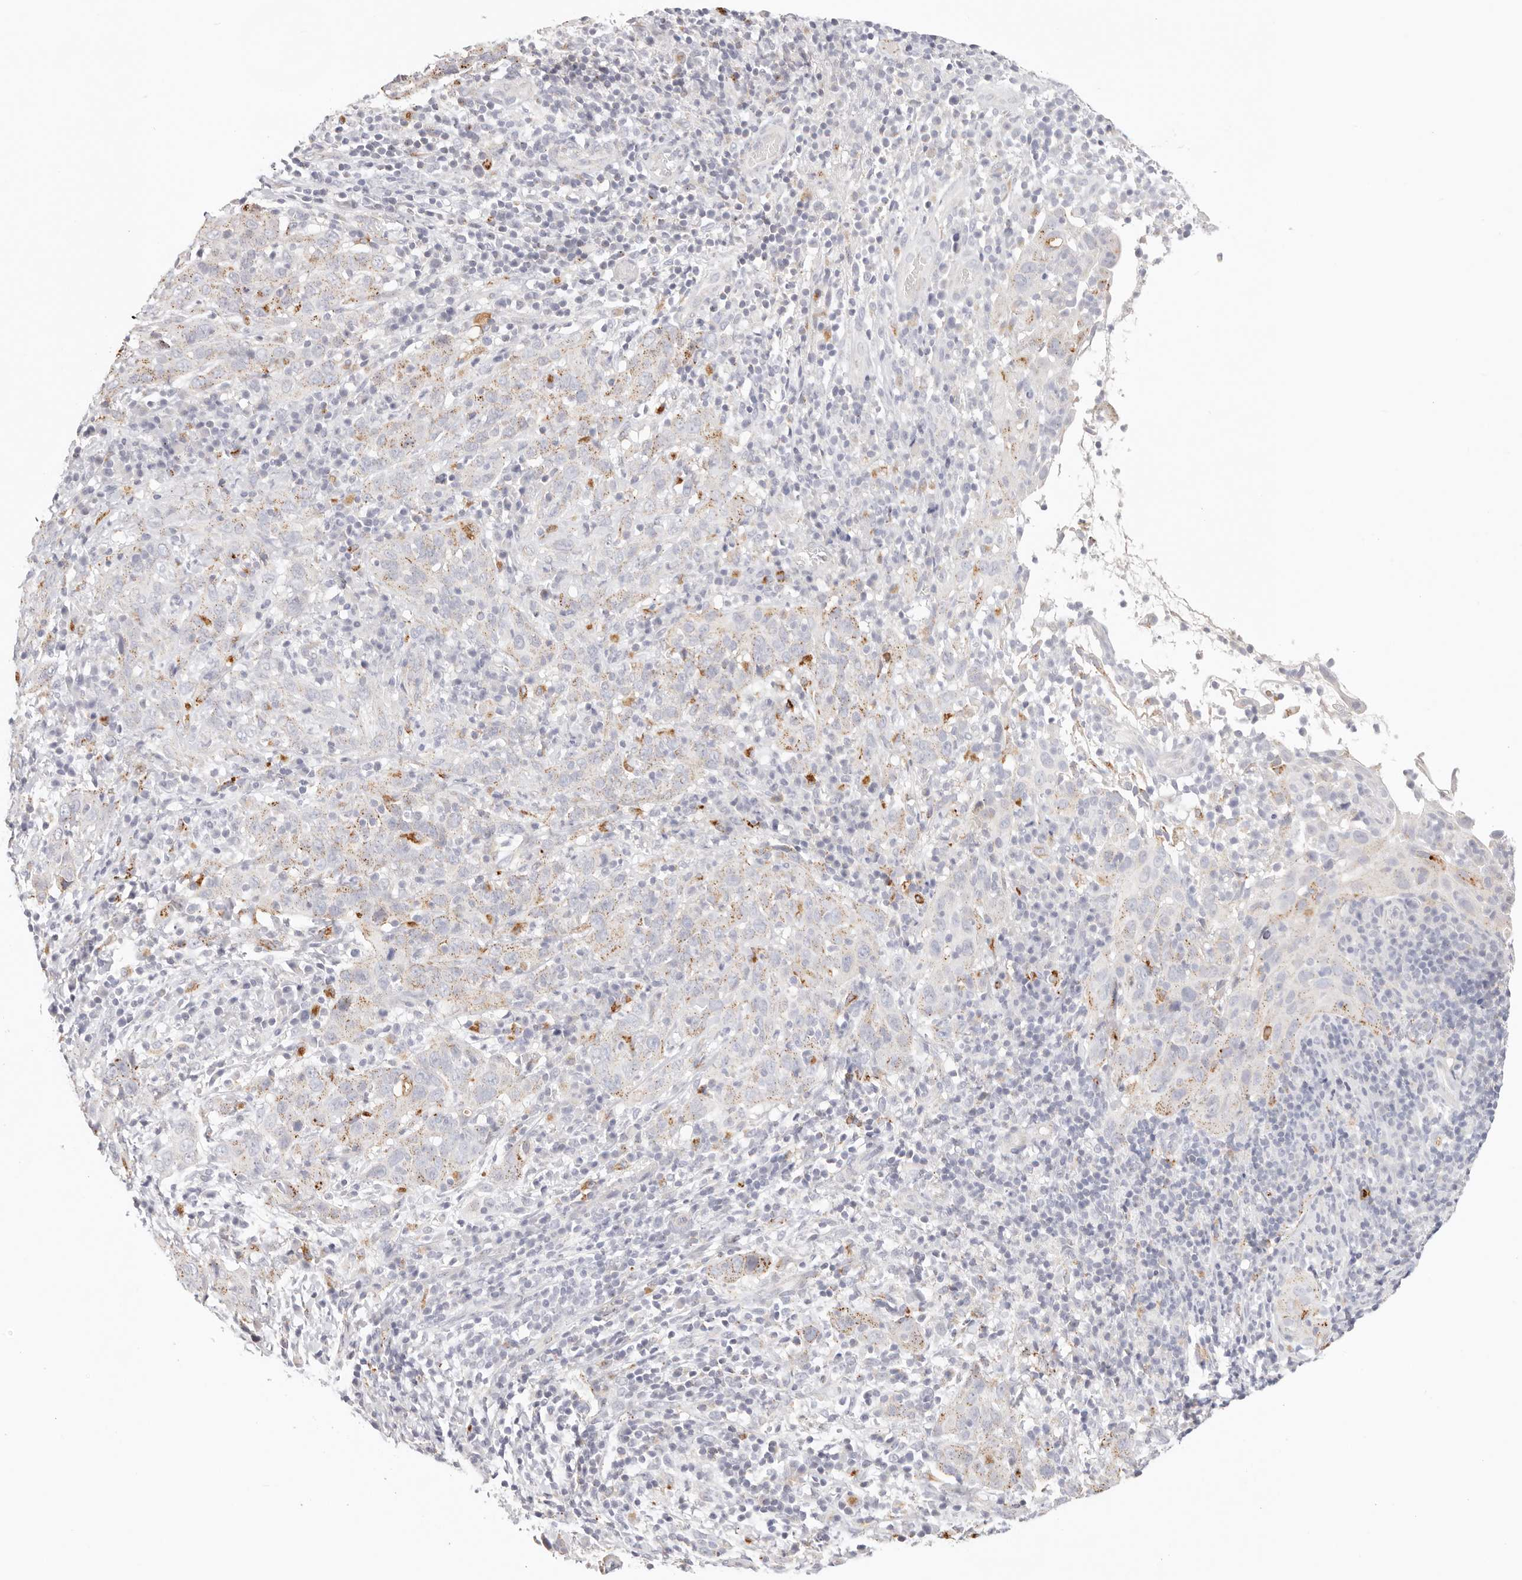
{"staining": {"intensity": "moderate", "quantity": "<25%", "location": "cytoplasmic/membranous"}, "tissue": "cervical cancer", "cell_type": "Tumor cells", "image_type": "cancer", "snomed": [{"axis": "morphology", "description": "Squamous cell carcinoma, NOS"}, {"axis": "topography", "description": "Cervix"}], "caption": "The photomicrograph shows immunohistochemical staining of cervical squamous cell carcinoma. There is moderate cytoplasmic/membranous staining is appreciated in approximately <25% of tumor cells. (IHC, brightfield microscopy, high magnification).", "gene": "STKLD1", "patient": {"sex": "female", "age": 46}}